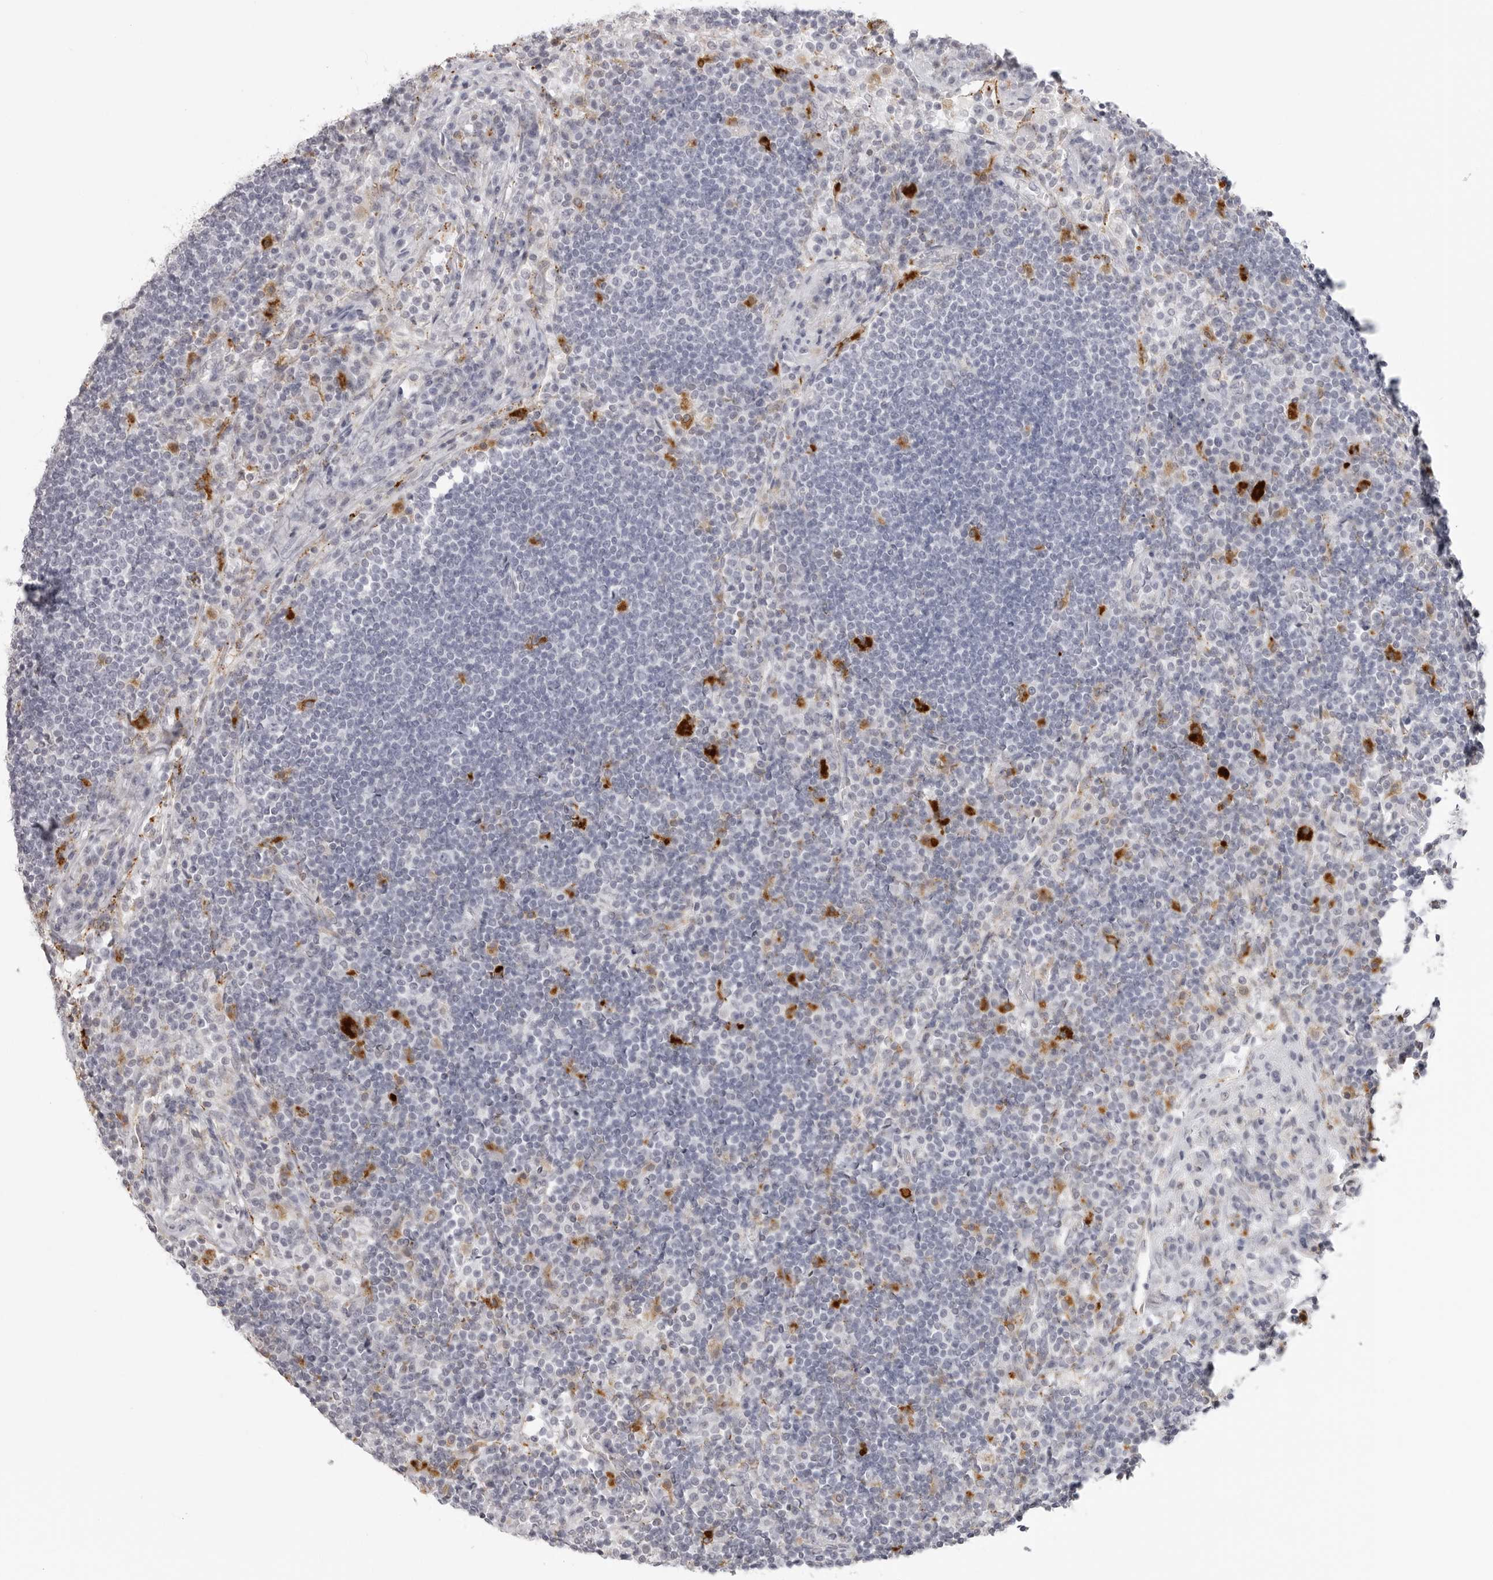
{"staining": {"intensity": "negative", "quantity": "none", "location": "none"}, "tissue": "lymph node", "cell_type": "Germinal center cells", "image_type": "normal", "snomed": [{"axis": "morphology", "description": "Normal tissue, NOS"}, {"axis": "topography", "description": "Lymph node"}], "caption": "A high-resolution micrograph shows immunohistochemistry staining of benign lymph node, which displays no significant expression in germinal center cells. (IHC, brightfield microscopy, high magnification).", "gene": "IL25", "patient": {"sex": "female", "age": 53}}